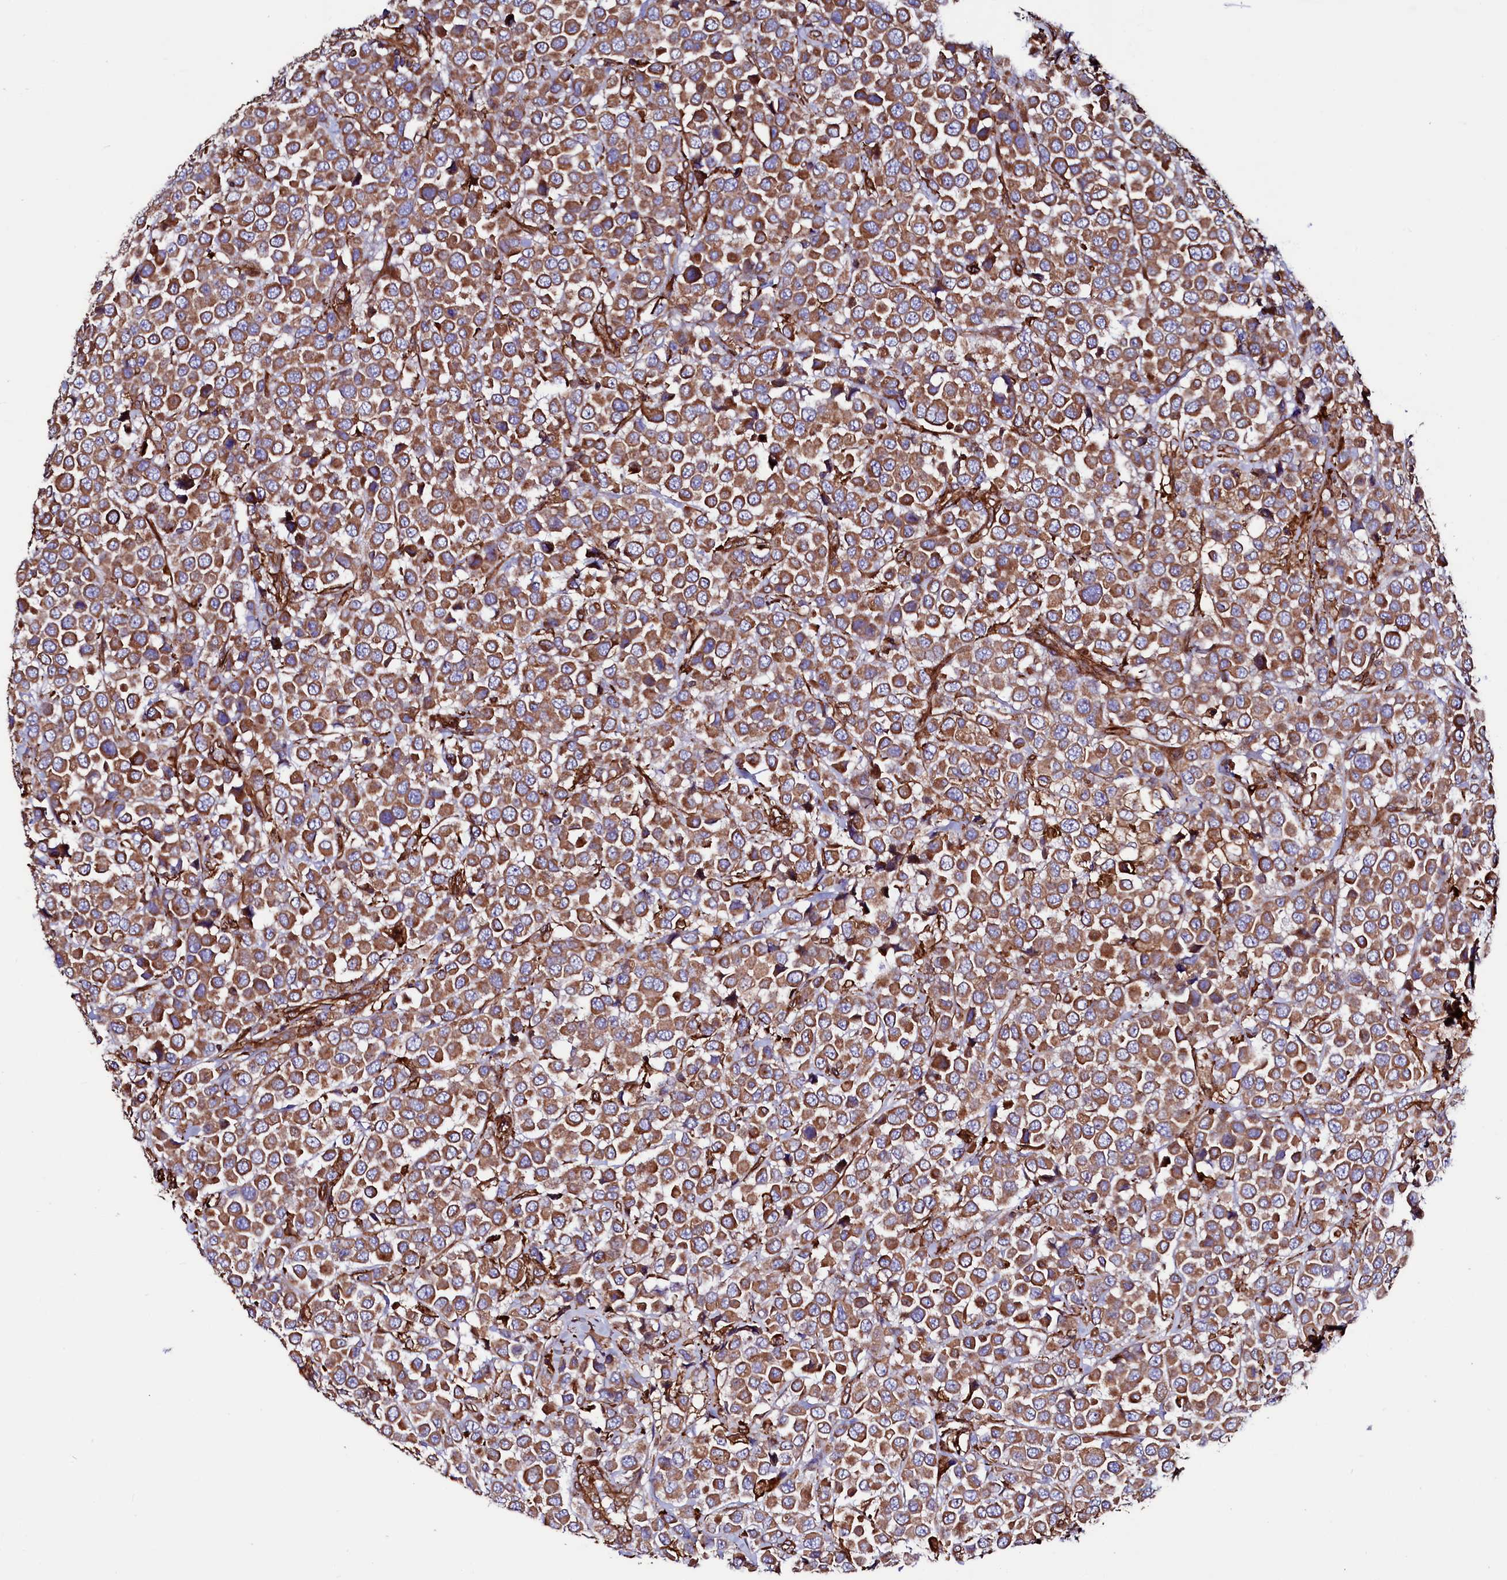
{"staining": {"intensity": "moderate", "quantity": ">75%", "location": "cytoplasmic/membranous"}, "tissue": "breast cancer", "cell_type": "Tumor cells", "image_type": "cancer", "snomed": [{"axis": "morphology", "description": "Duct carcinoma"}, {"axis": "topography", "description": "Breast"}], "caption": "Immunohistochemical staining of human breast cancer exhibits moderate cytoplasmic/membranous protein expression in approximately >75% of tumor cells. Immunohistochemistry (ihc) stains the protein of interest in brown and the nuclei are stained blue.", "gene": "STAMBPL1", "patient": {"sex": "female", "age": 61}}